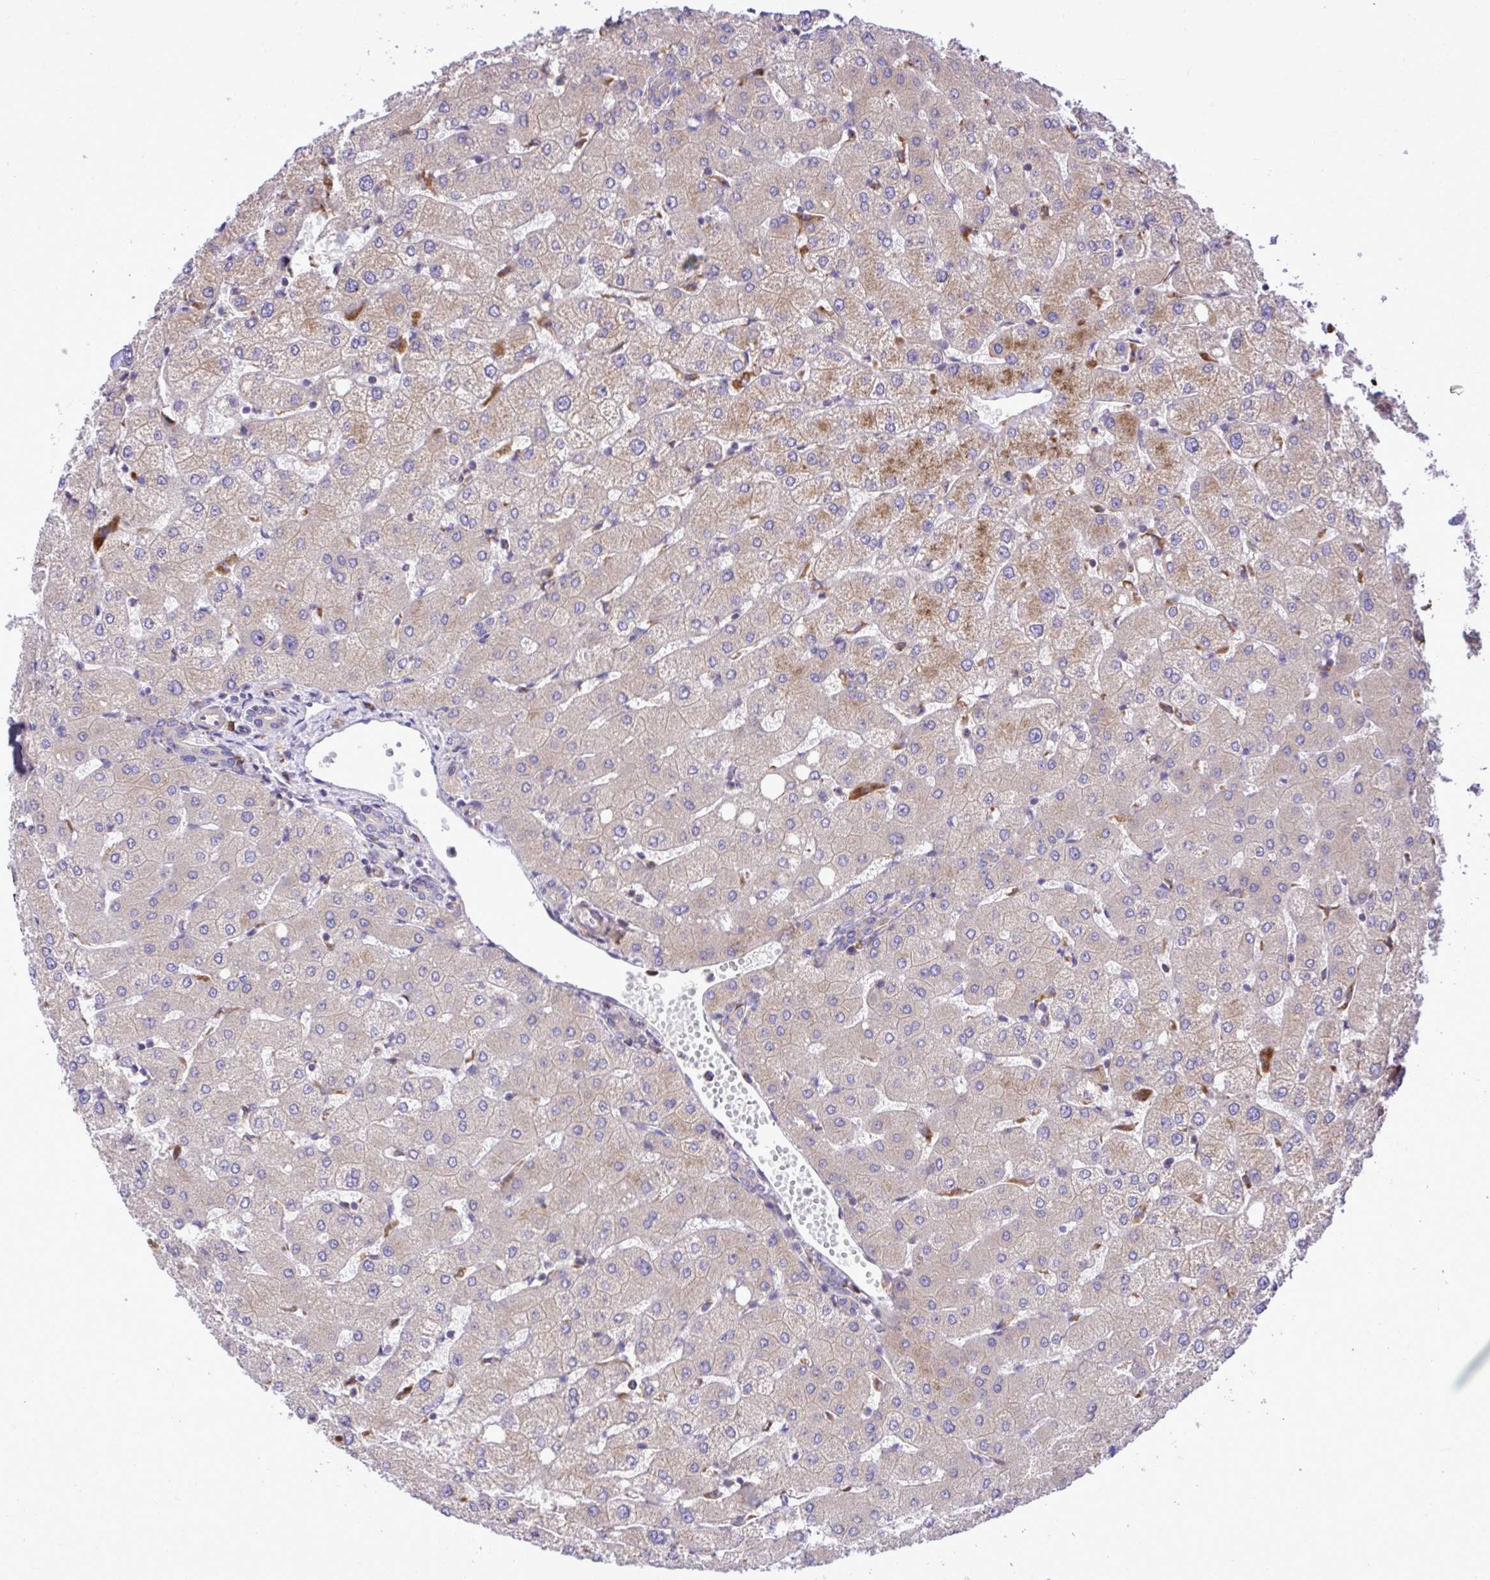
{"staining": {"intensity": "negative", "quantity": "none", "location": "none"}, "tissue": "liver", "cell_type": "Cholangiocytes", "image_type": "normal", "snomed": [{"axis": "morphology", "description": "Normal tissue, NOS"}, {"axis": "topography", "description": "Liver"}], "caption": "High power microscopy micrograph of an immunohistochemistry (IHC) micrograph of unremarkable liver, revealing no significant positivity in cholangiocytes. The staining is performed using DAB (3,3'-diaminobenzidine) brown chromogen with nuclei counter-stained in using hematoxylin.", "gene": "PAIP2", "patient": {"sex": "female", "age": 54}}